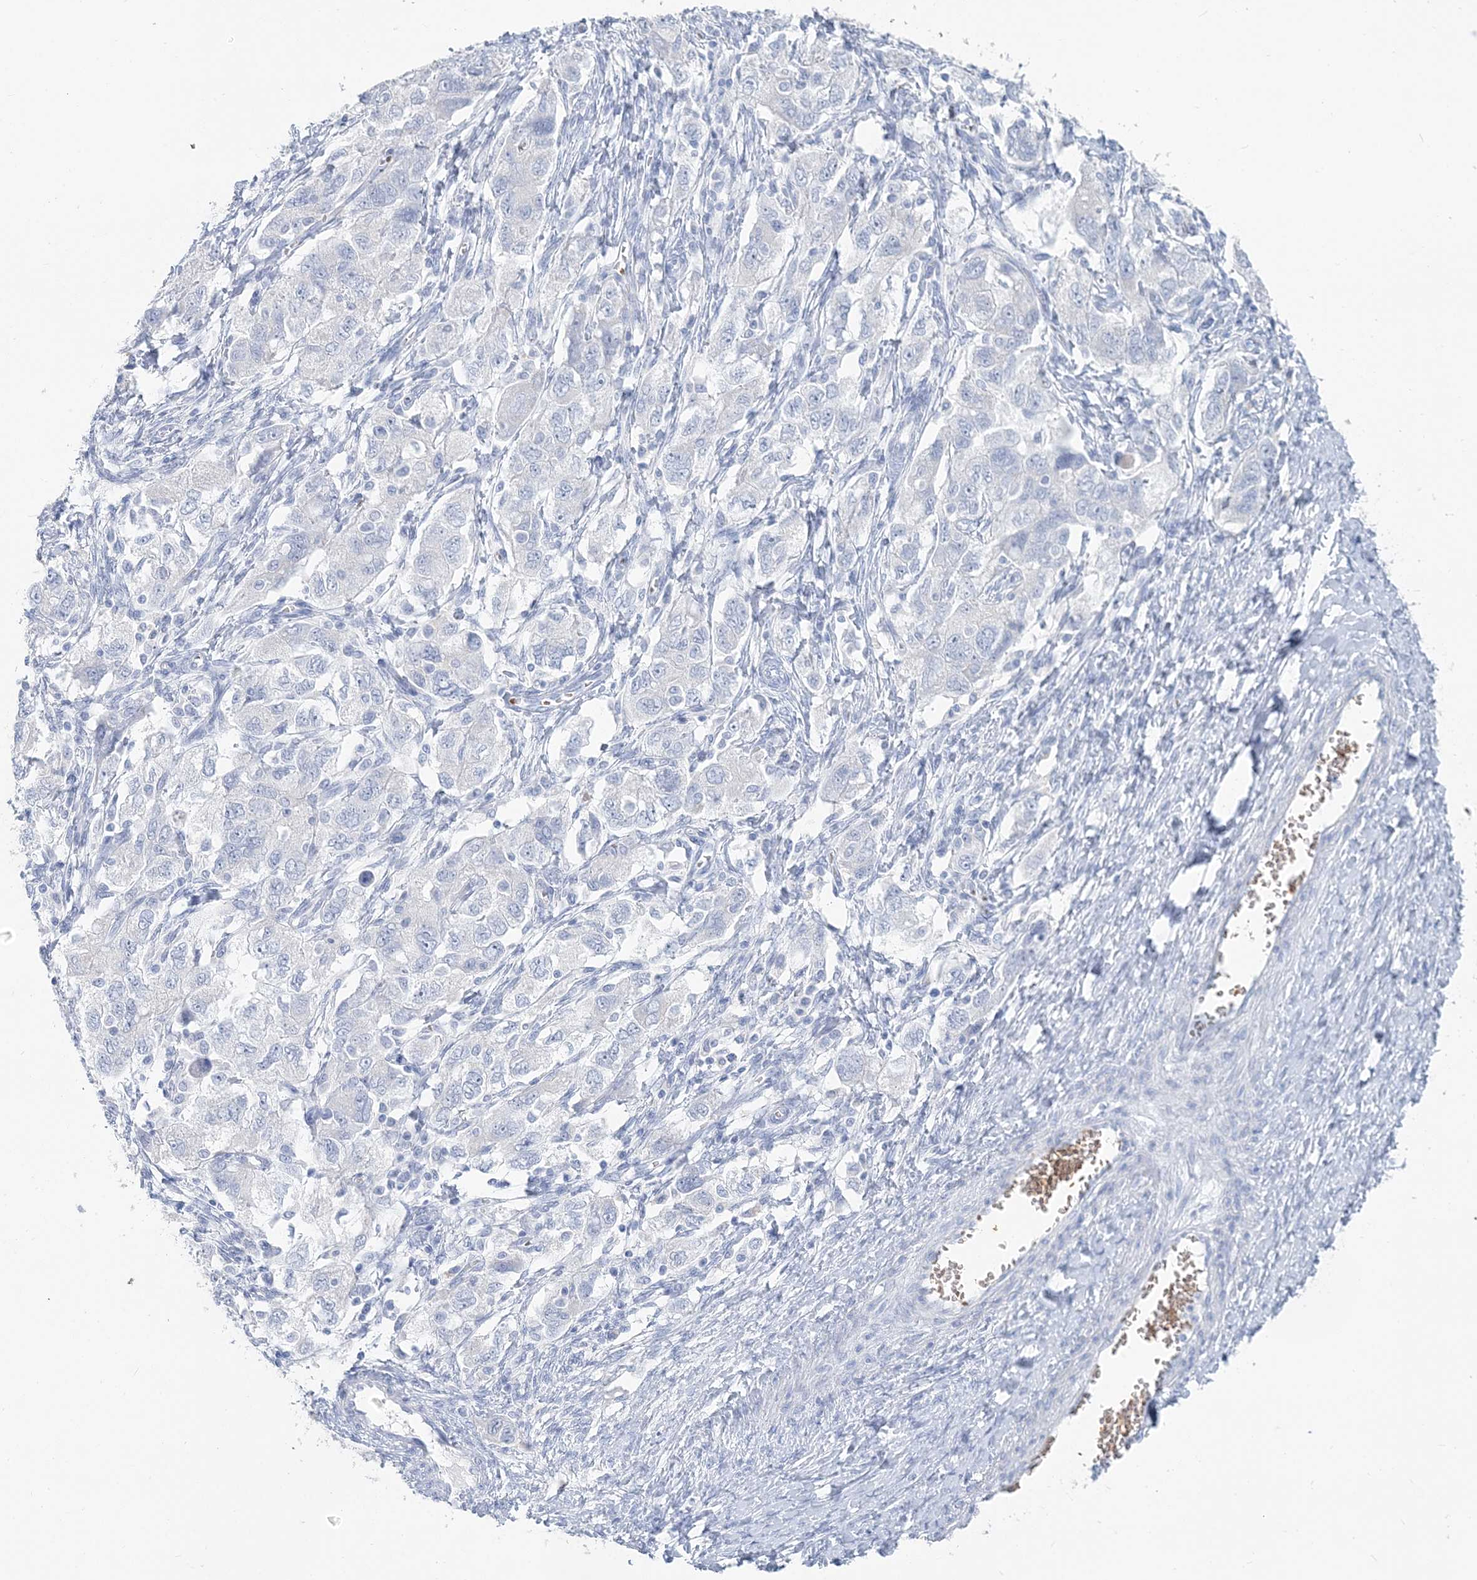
{"staining": {"intensity": "negative", "quantity": "none", "location": "none"}, "tissue": "ovarian cancer", "cell_type": "Tumor cells", "image_type": "cancer", "snomed": [{"axis": "morphology", "description": "Carcinoma, NOS"}, {"axis": "morphology", "description": "Cystadenocarcinoma, serous, NOS"}, {"axis": "topography", "description": "Ovary"}], "caption": "IHC image of neoplastic tissue: ovarian carcinoma stained with DAB (3,3'-diaminobenzidine) reveals no significant protein positivity in tumor cells.", "gene": "HBA2", "patient": {"sex": "female", "age": 69}}